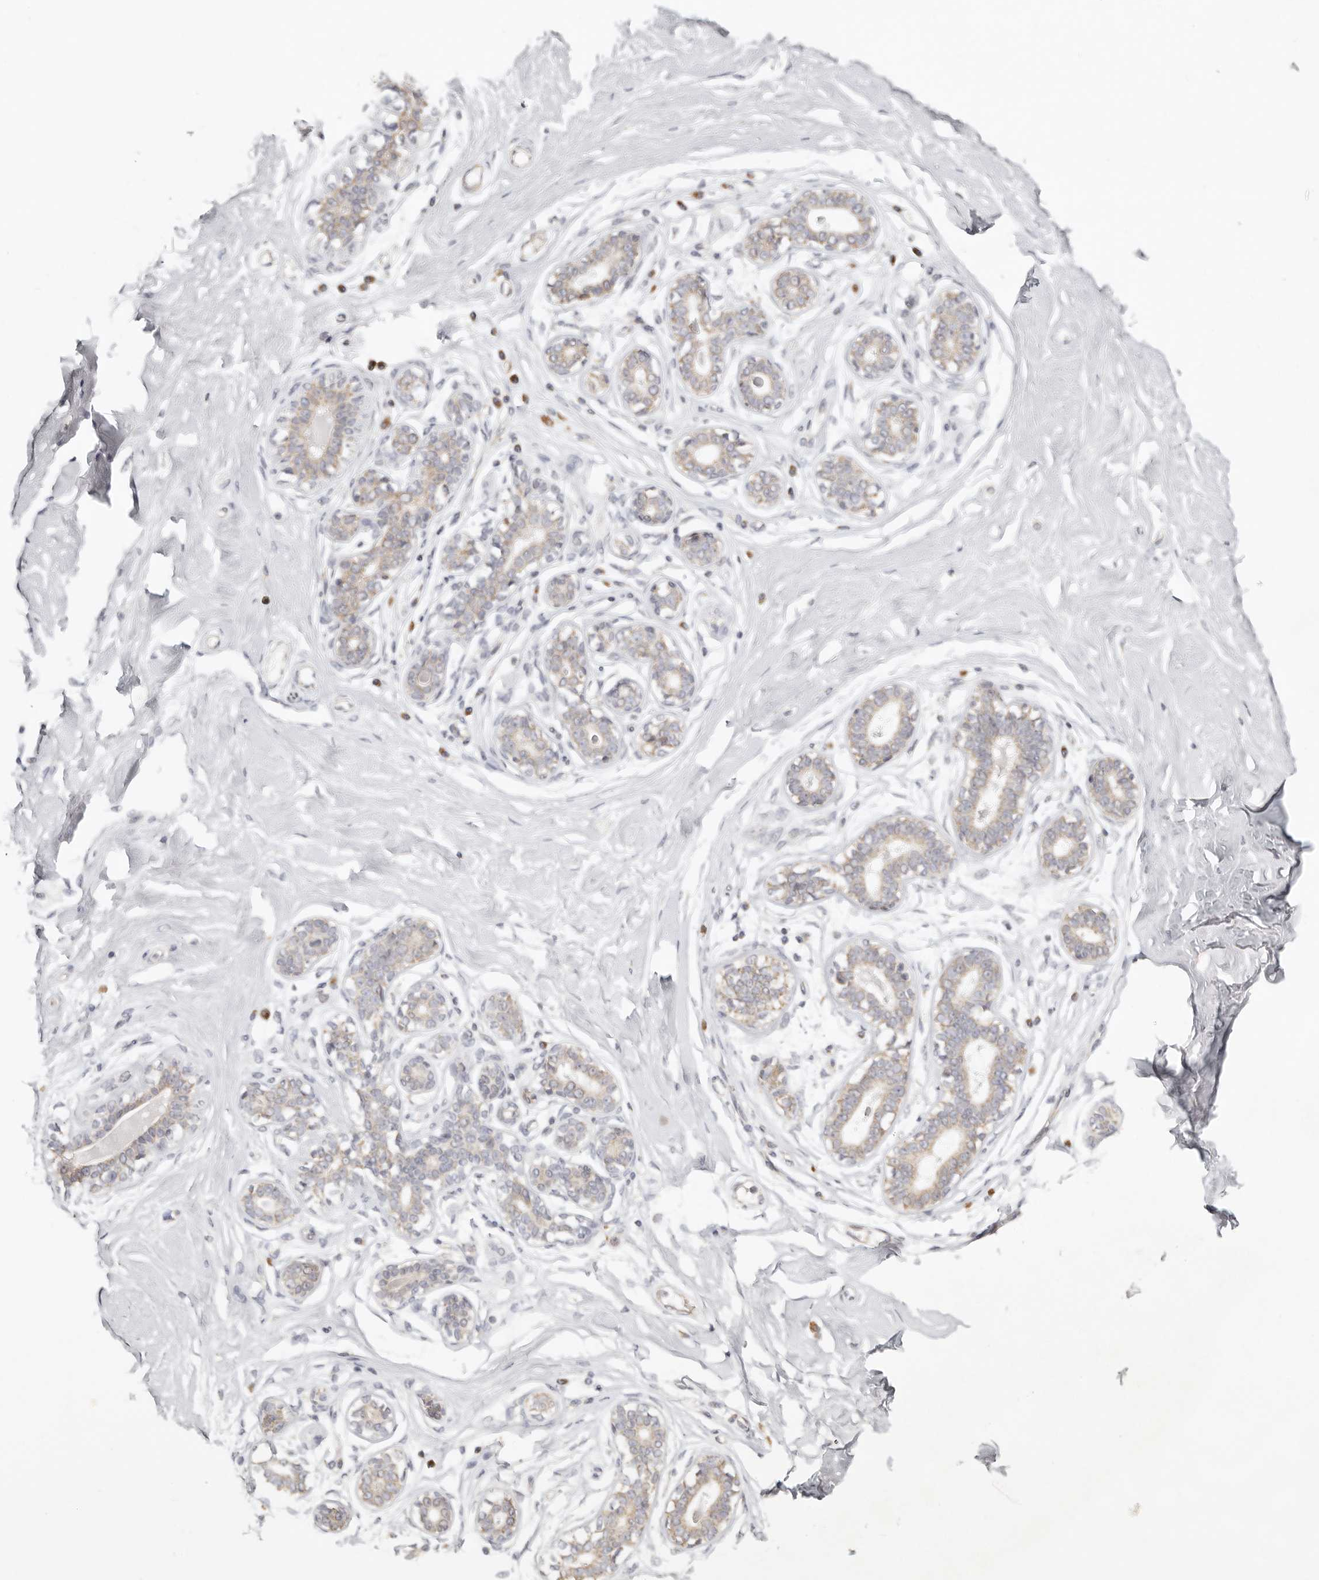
{"staining": {"intensity": "negative", "quantity": "none", "location": "none"}, "tissue": "breast", "cell_type": "Adipocytes", "image_type": "normal", "snomed": [{"axis": "morphology", "description": "Normal tissue, NOS"}, {"axis": "morphology", "description": "Adenoma, NOS"}, {"axis": "topography", "description": "Breast"}], "caption": "DAB immunohistochemical staining of benign breast shows no significant staining in adipocytes.", "gene": "KDF1", "patient": {"sex": "female", "age": 23}}